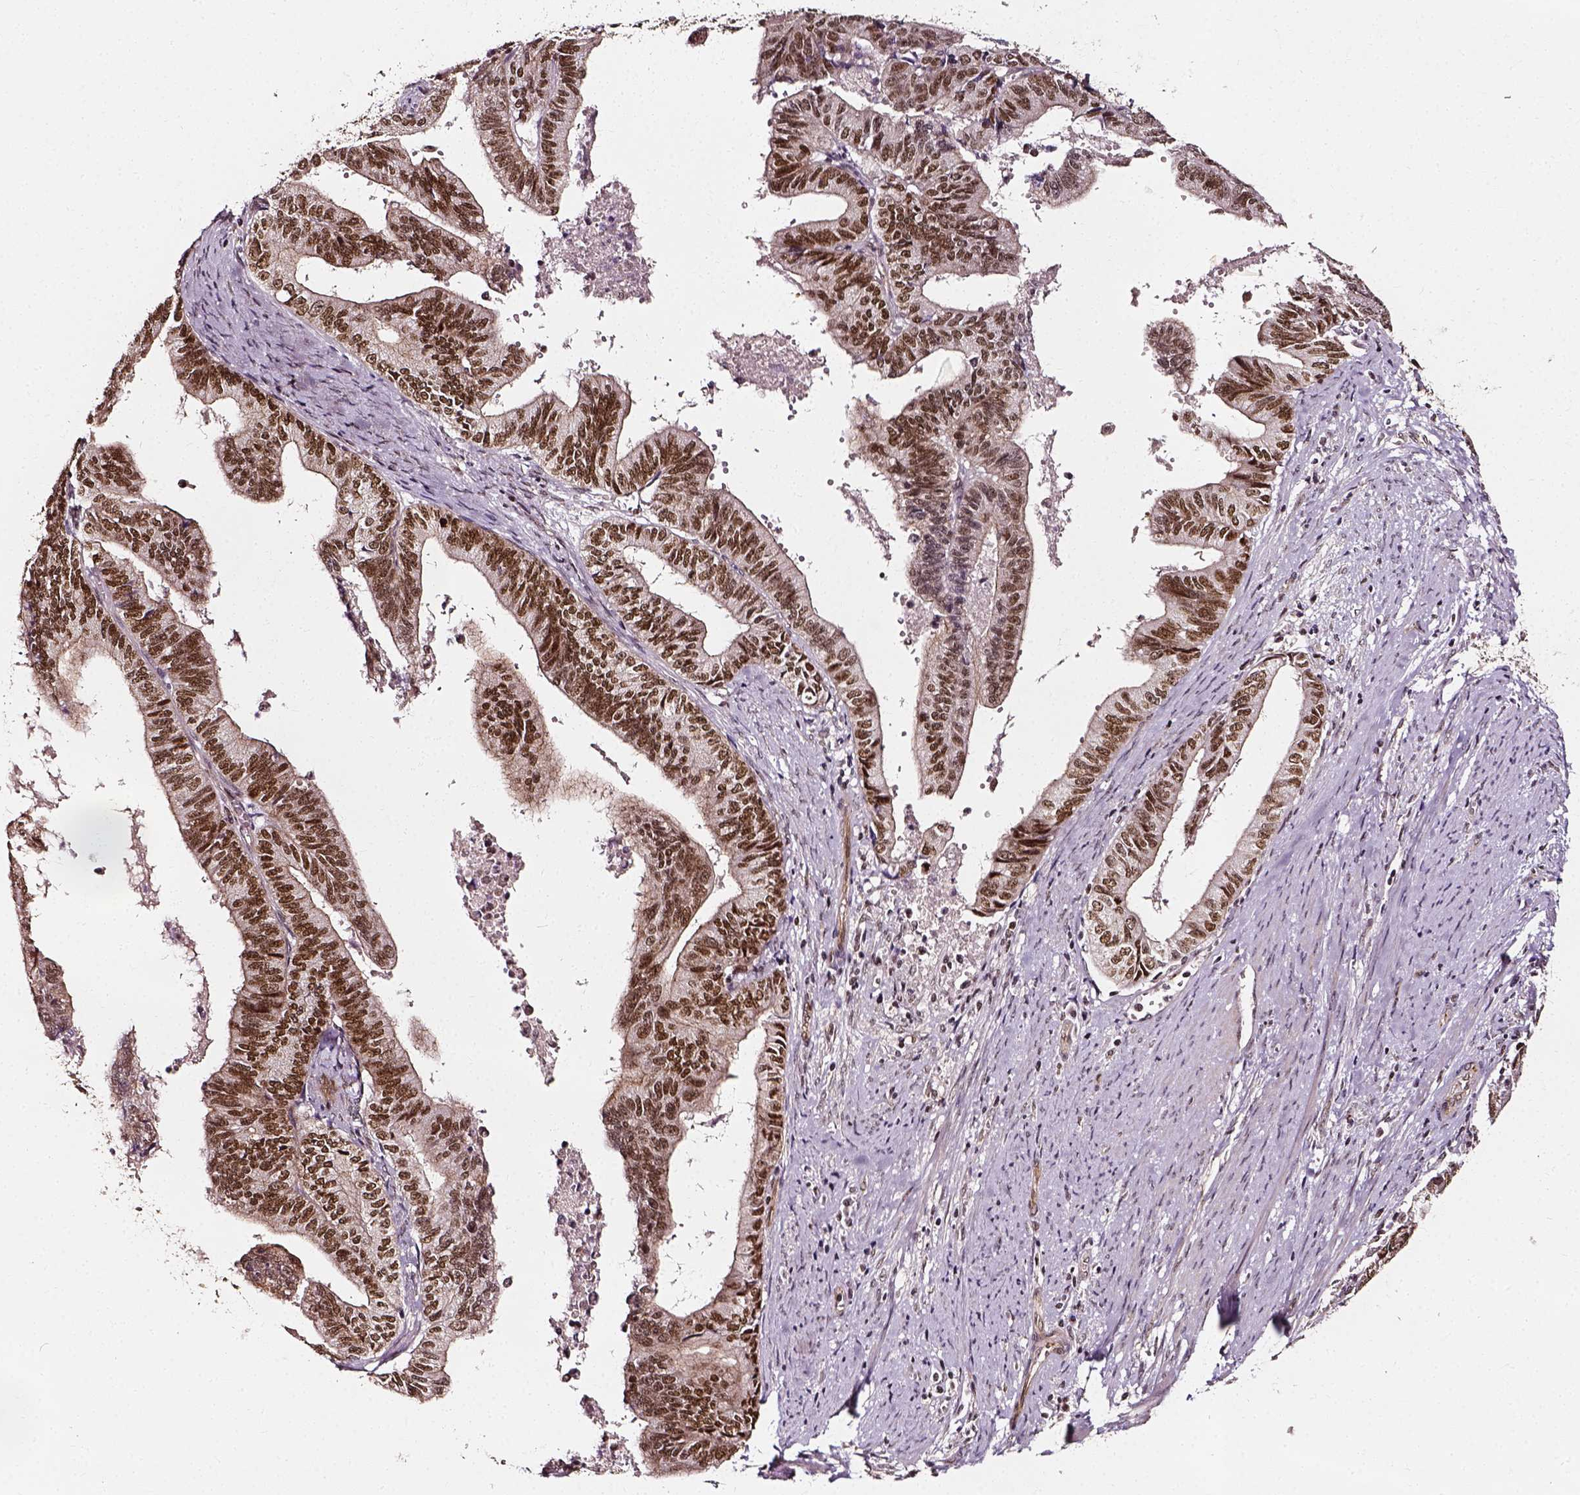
{"staining": {"intensity": "moderate", "quantity": ">75%", "location": "nuclear"}, "tissue": "endometrial cancer", "cell_type": "Tumor cells", "image_type": "cancer", "snomed": [{"axis": "morphology", "description": "Adenocarcinoma, NOS"}, {"axis": "topography", "description": "Endometrium"}], "caption": "Tumor cells display medium levels of moderate nuclear positivity in approximately >75% of cells in endometrial adenocarcinoma. The staining was performed using DAB (3,3'-diaminobenzidine) to visualize the protein expression in brown, while the nuclei were stained in blue with hematoxylin (Magnification: 20x).", "gene": "NACC1", "patient": {"sex": "female", "age": 65}}